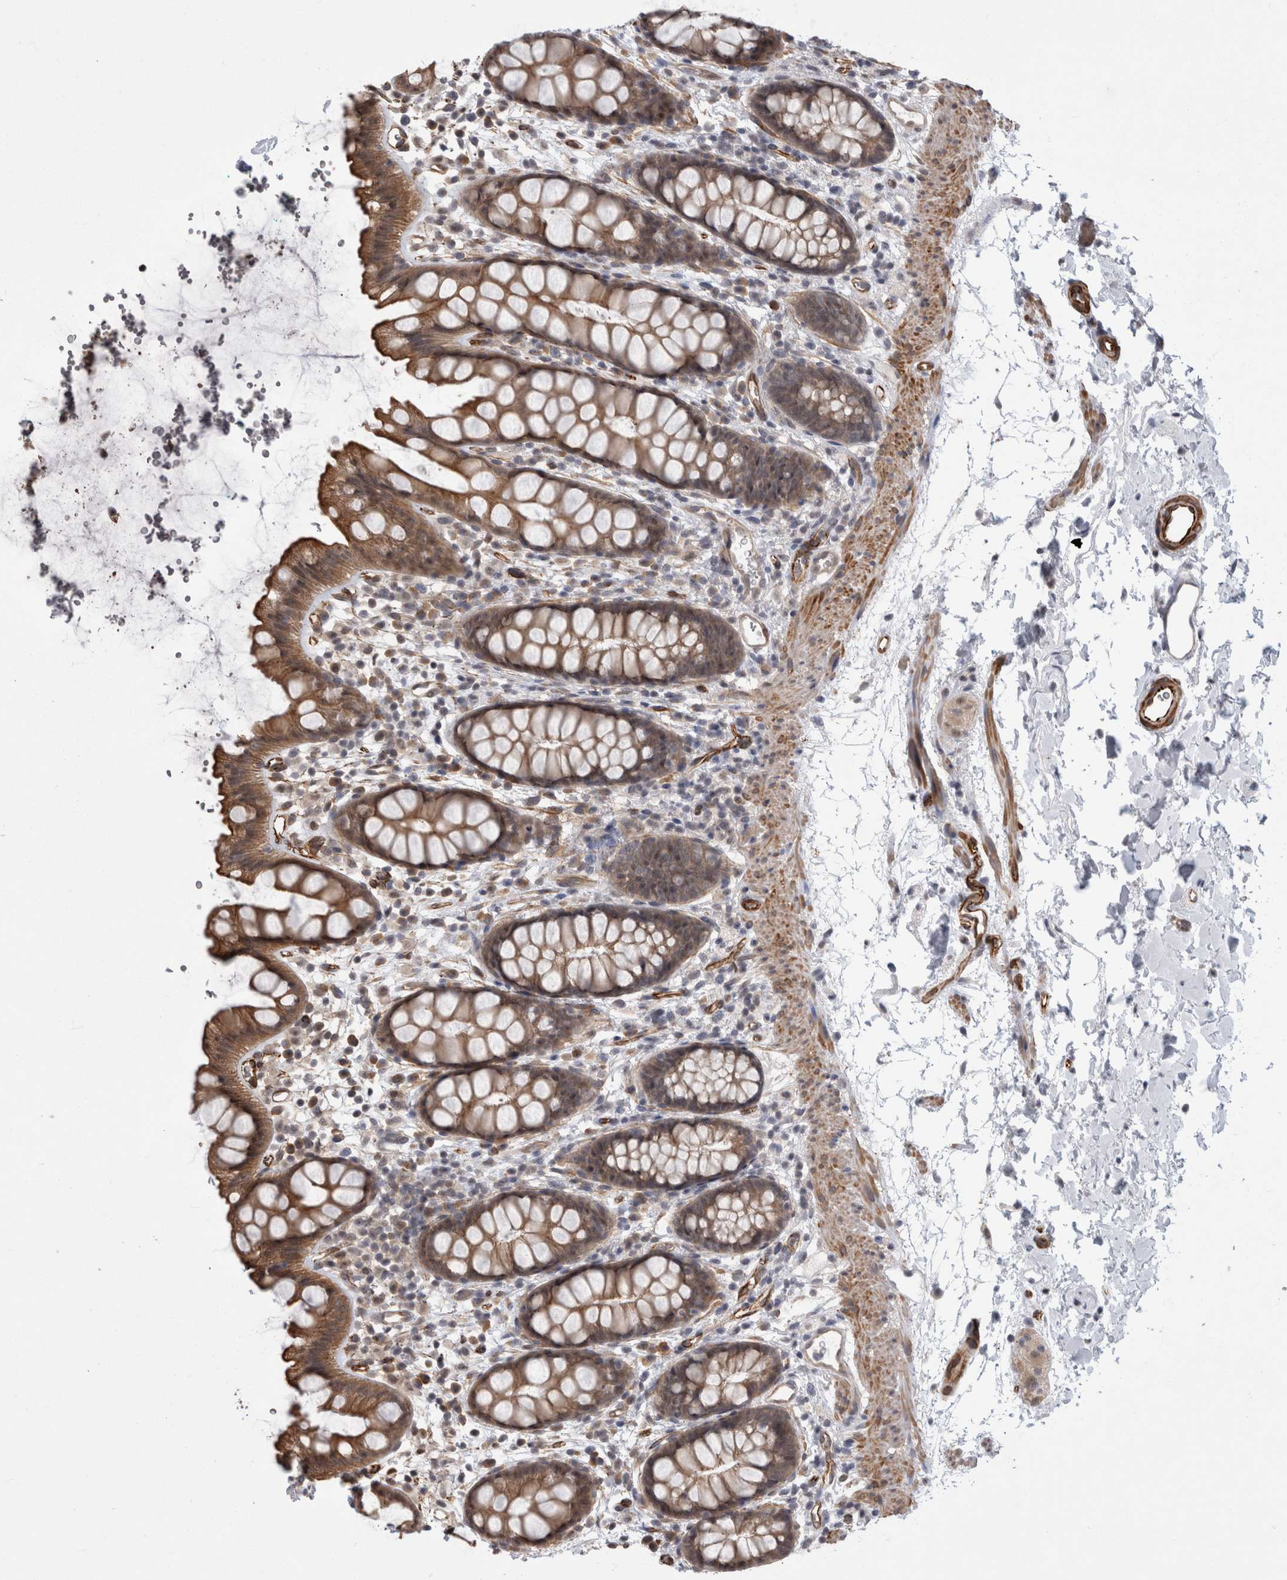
{"staining": {"intensity": "moderate", "quantity": ">75%", "location": "cytoplasmic/membranous"}, "tissue": "rectum", "cell_type": "Glandular cells", "image_type": "normal", "snomed": [{"axis": "morphology", "description": "Normal tissue, NOS"}, {"axis": "topography", "description": "Rectum"}], "caption": "A micrograph of rectum stained for a protein shows moderate cytoplasmic/membranous brown staining in glandular cells. (IHC, brightfield microscopy, high magnification).", "gene": "FAM83H", "patient": {"sex": "female", "age": 65}}